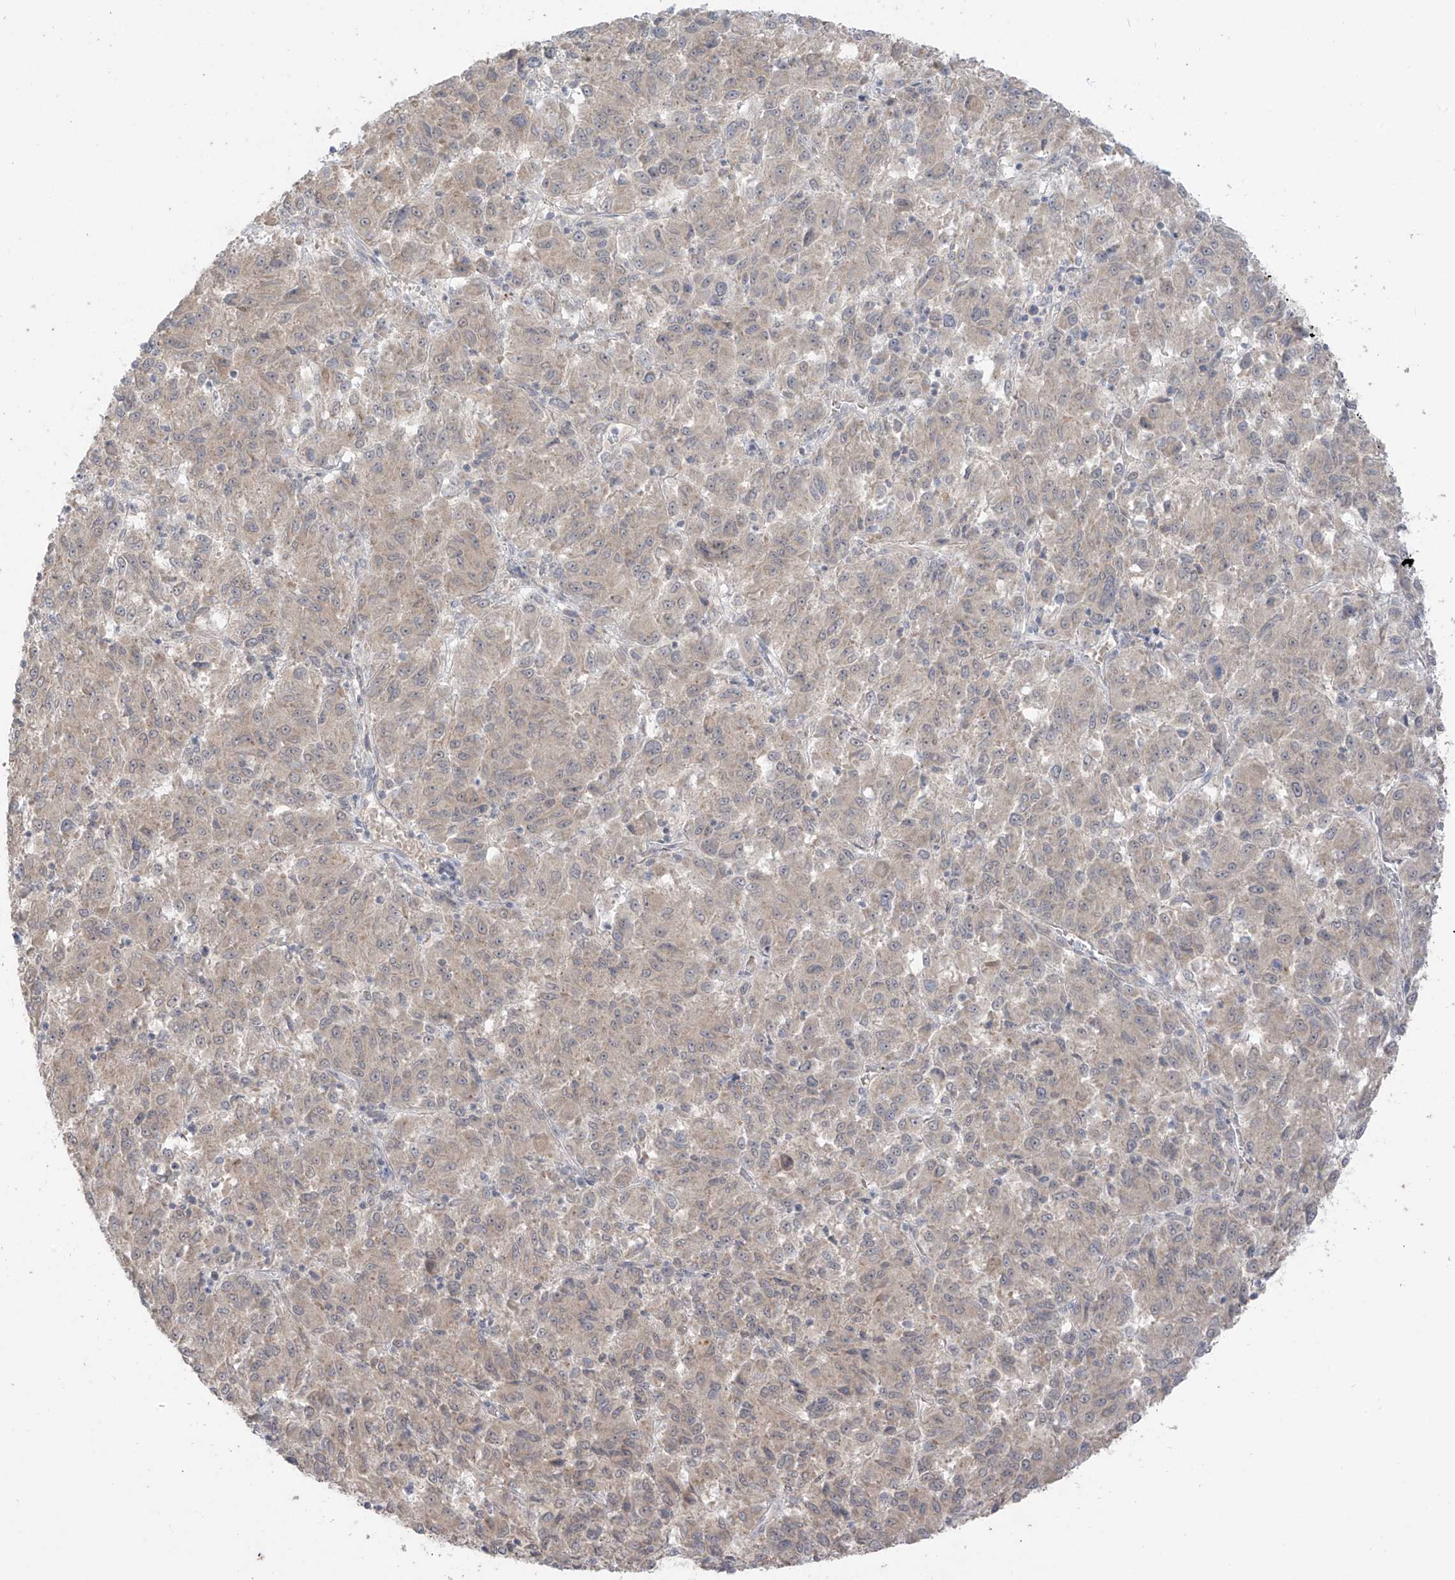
{"staining": {"intensity": "weak", "quantity": "25%-75%", "location": "cytoplasmic/membranous"}, "tissue": "melanoma", "cell_type": "Tumor cells", "image_type": "cancer", "snomed": [{"axis": "morphology", "description": "Malignant melanoma, Metastatic site"}, {"axis": "topography", "description": "Lung"}], "caption": "Protein analysis of malignant melanoma (metastatic site) tissue reveals weak cytoplasmic/membranous positivity in about 25%-75% of tumor cells. (brown staining indicates protein expression, while blue staining denotes nuclei).", "gene": "OGT", "patient": {"sex": "male", "age": 64}}